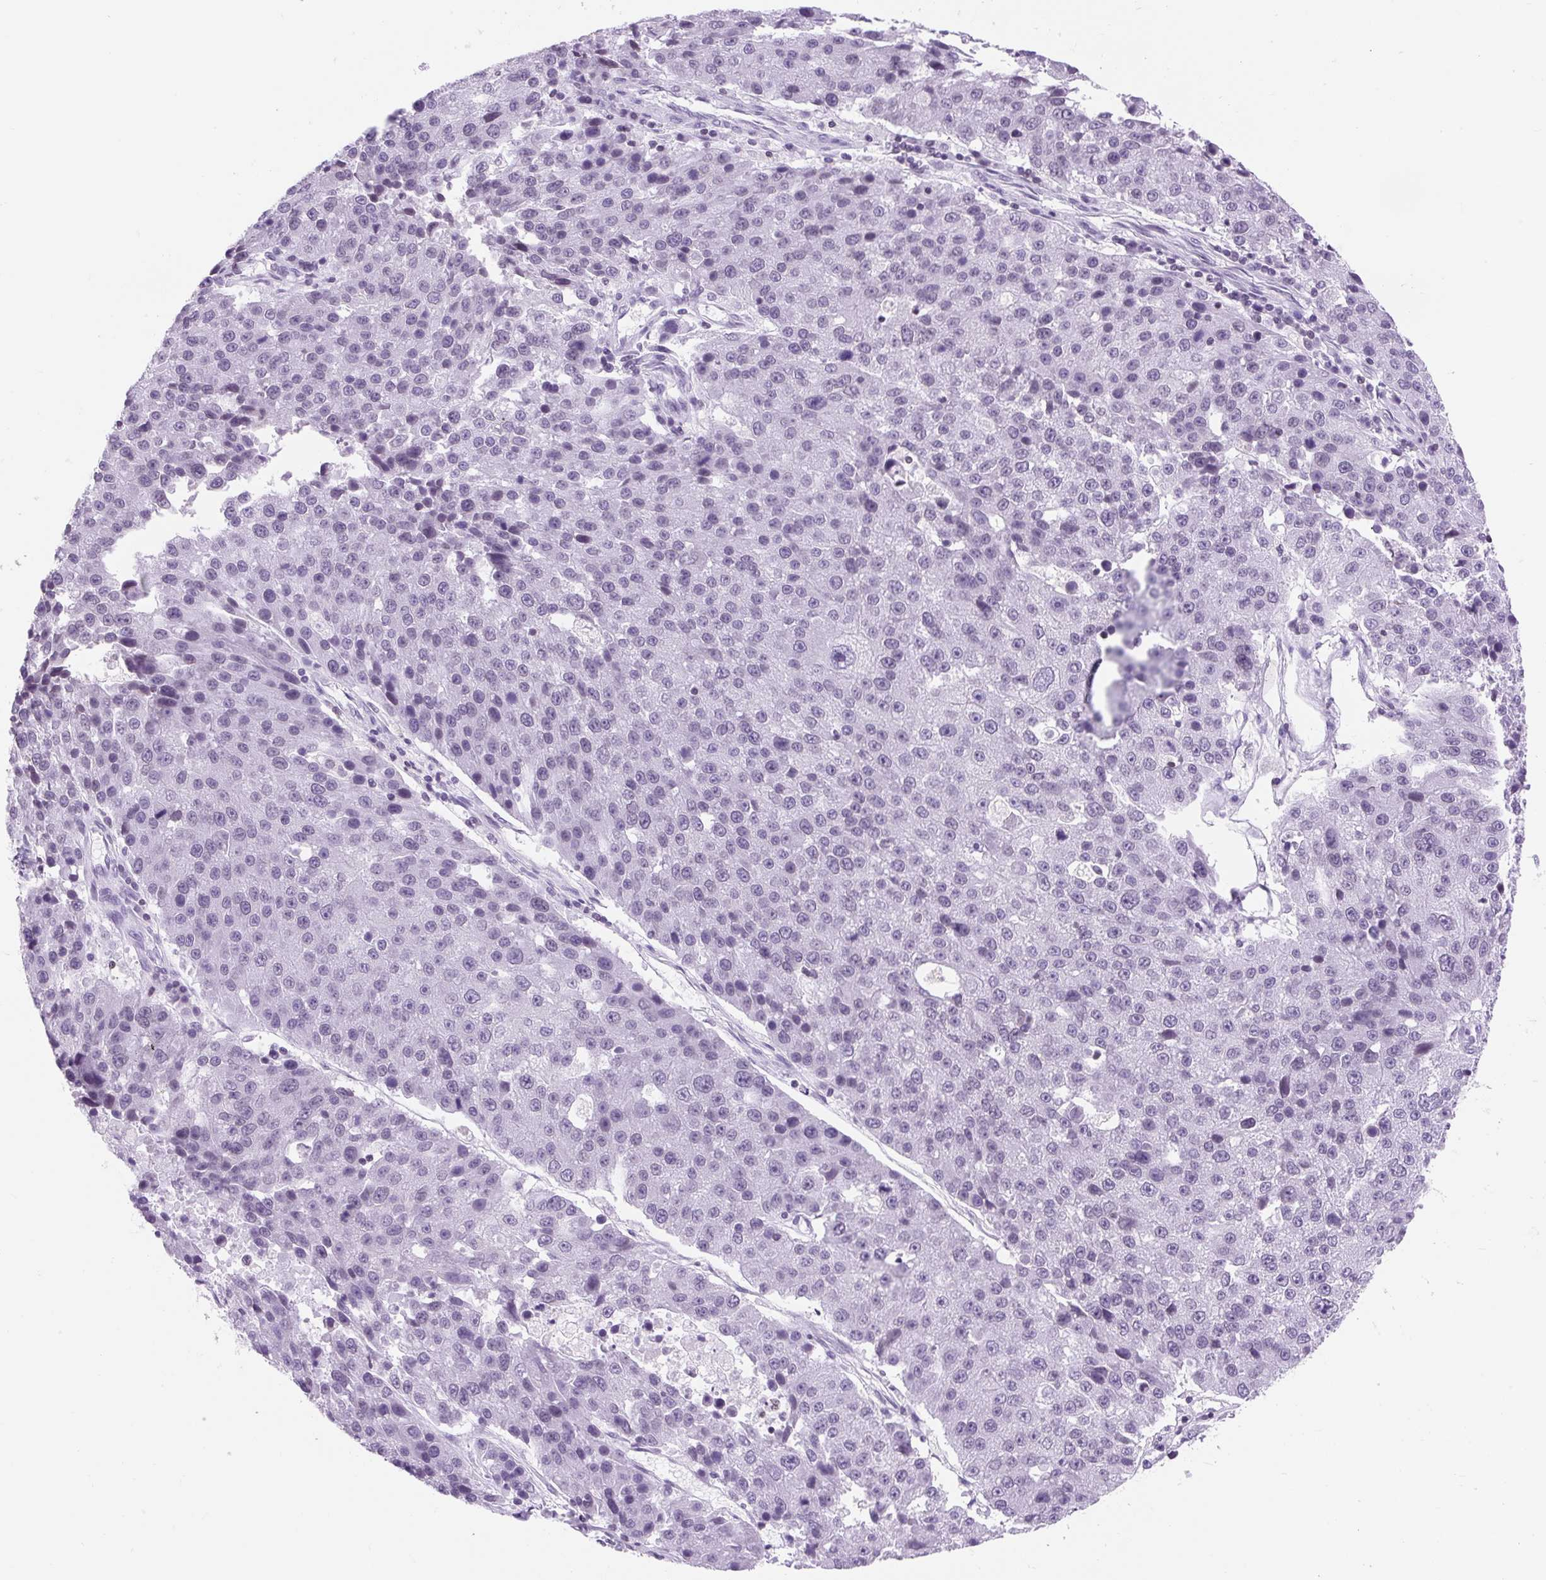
{"staining": {"intensity": "negative", "quantity": "none", "location": "none"}, "tissue": "stomach cancer", "cell_type": "Tumor cells", "image_type": "cancer", "snomed": [{"axis": "morphology", "description": "Adenocarcinoma, NOS"}, {"axis": "topography", "description": "Stomach"}], "caption": "IHC of human stomach adenocarcinoma demonstrates no positivity in tumor cells.", "gene": "VPREB1", "patient": {"sex": "male", "age": 71}}